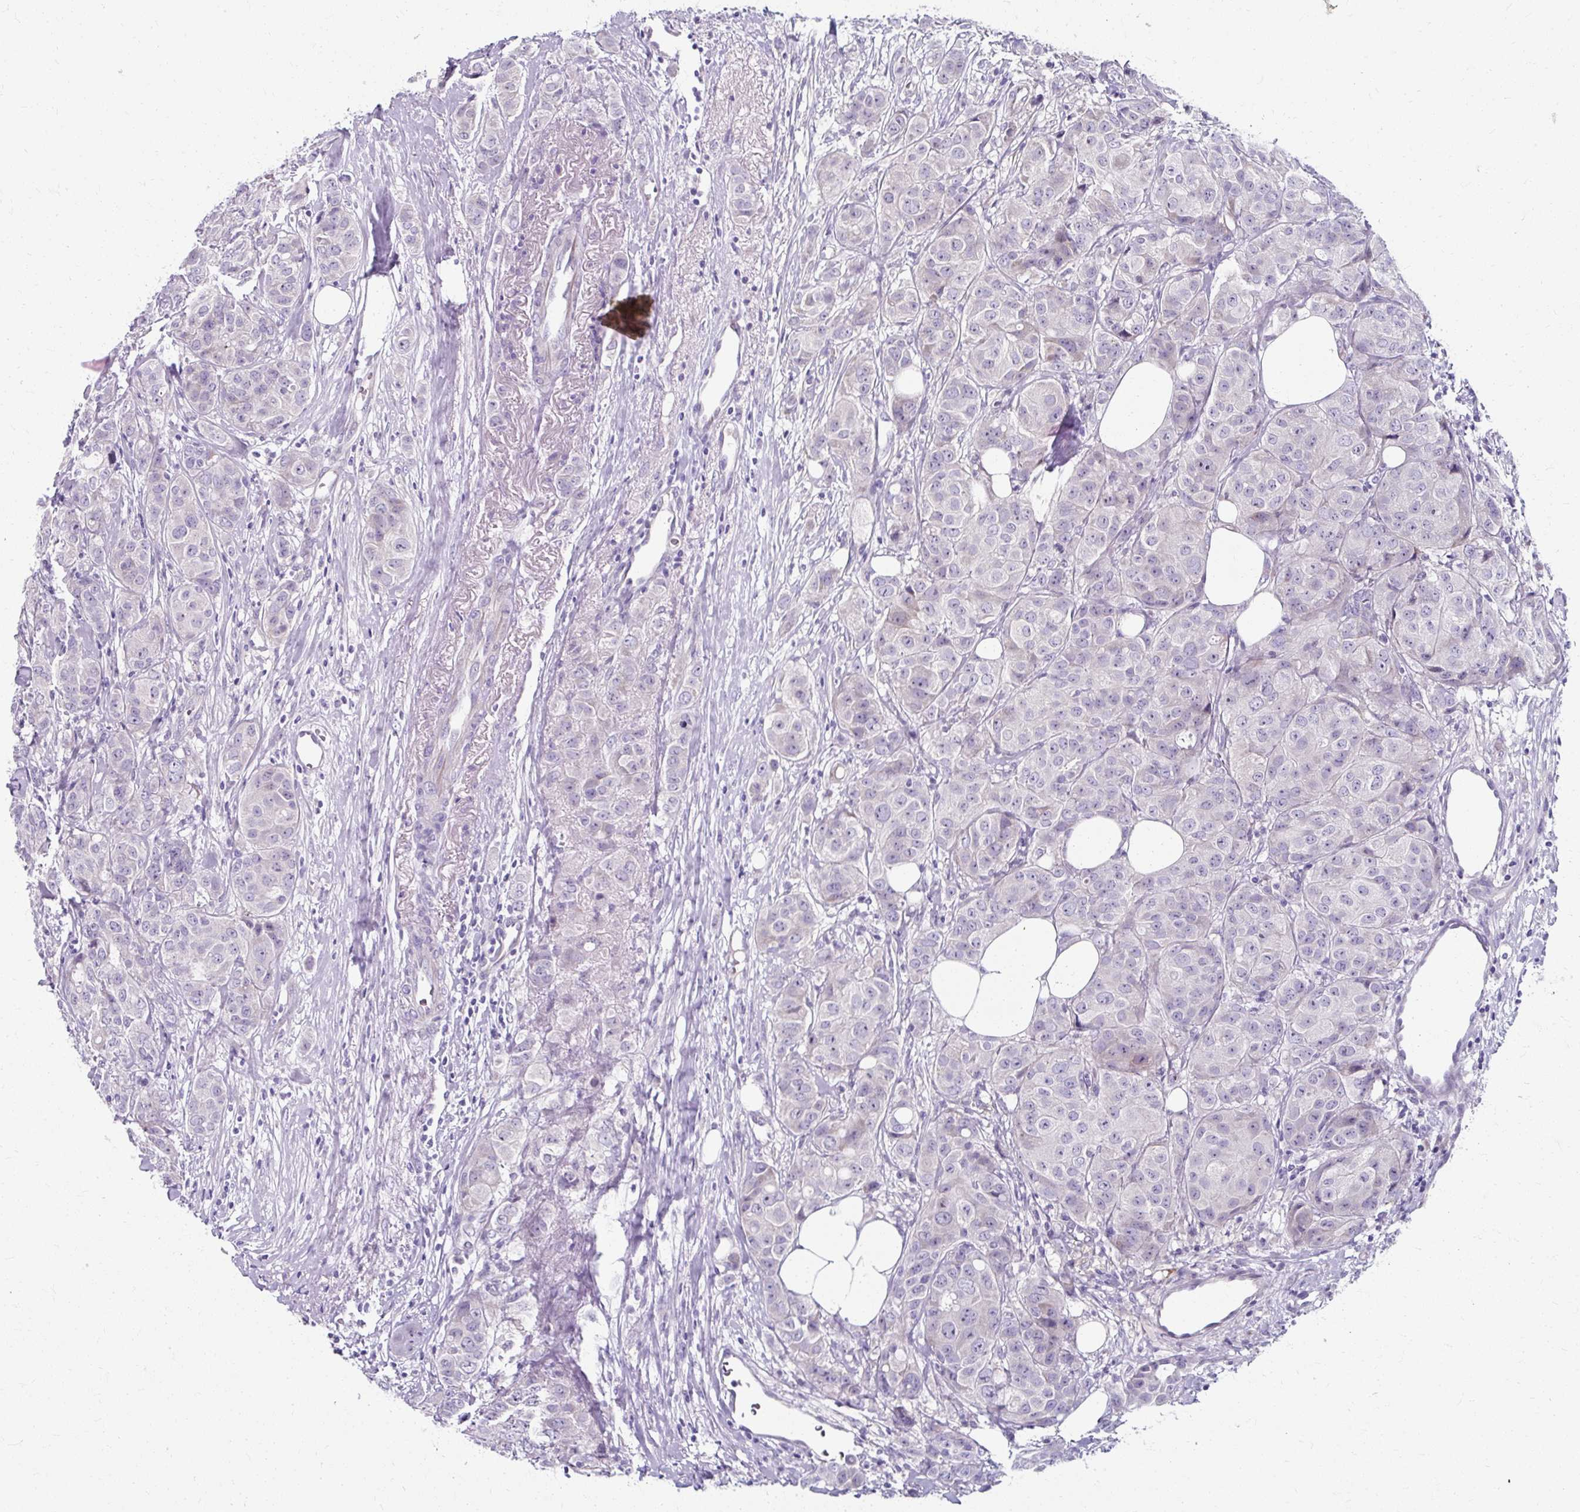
{"staining": {"intensity": "negative", "quantity": "none", "location": "none"}, "tissue": "breast cancer", "cell_type": "Tumor cells", "image_type": "cancer", "snomed": [{"axis": "morphology", "description": "Duct carcinoma"}, {"axis": "topography", "description": "Breast"}], "caption": "Immunohistochemistry photomicrograph of human breast infiltrating ductal carcinoma stained for a protein (brown), which displays no staining in tumor cells.", "gene": "ZNF555", "patient": {"sex": "female", "age": 43}}